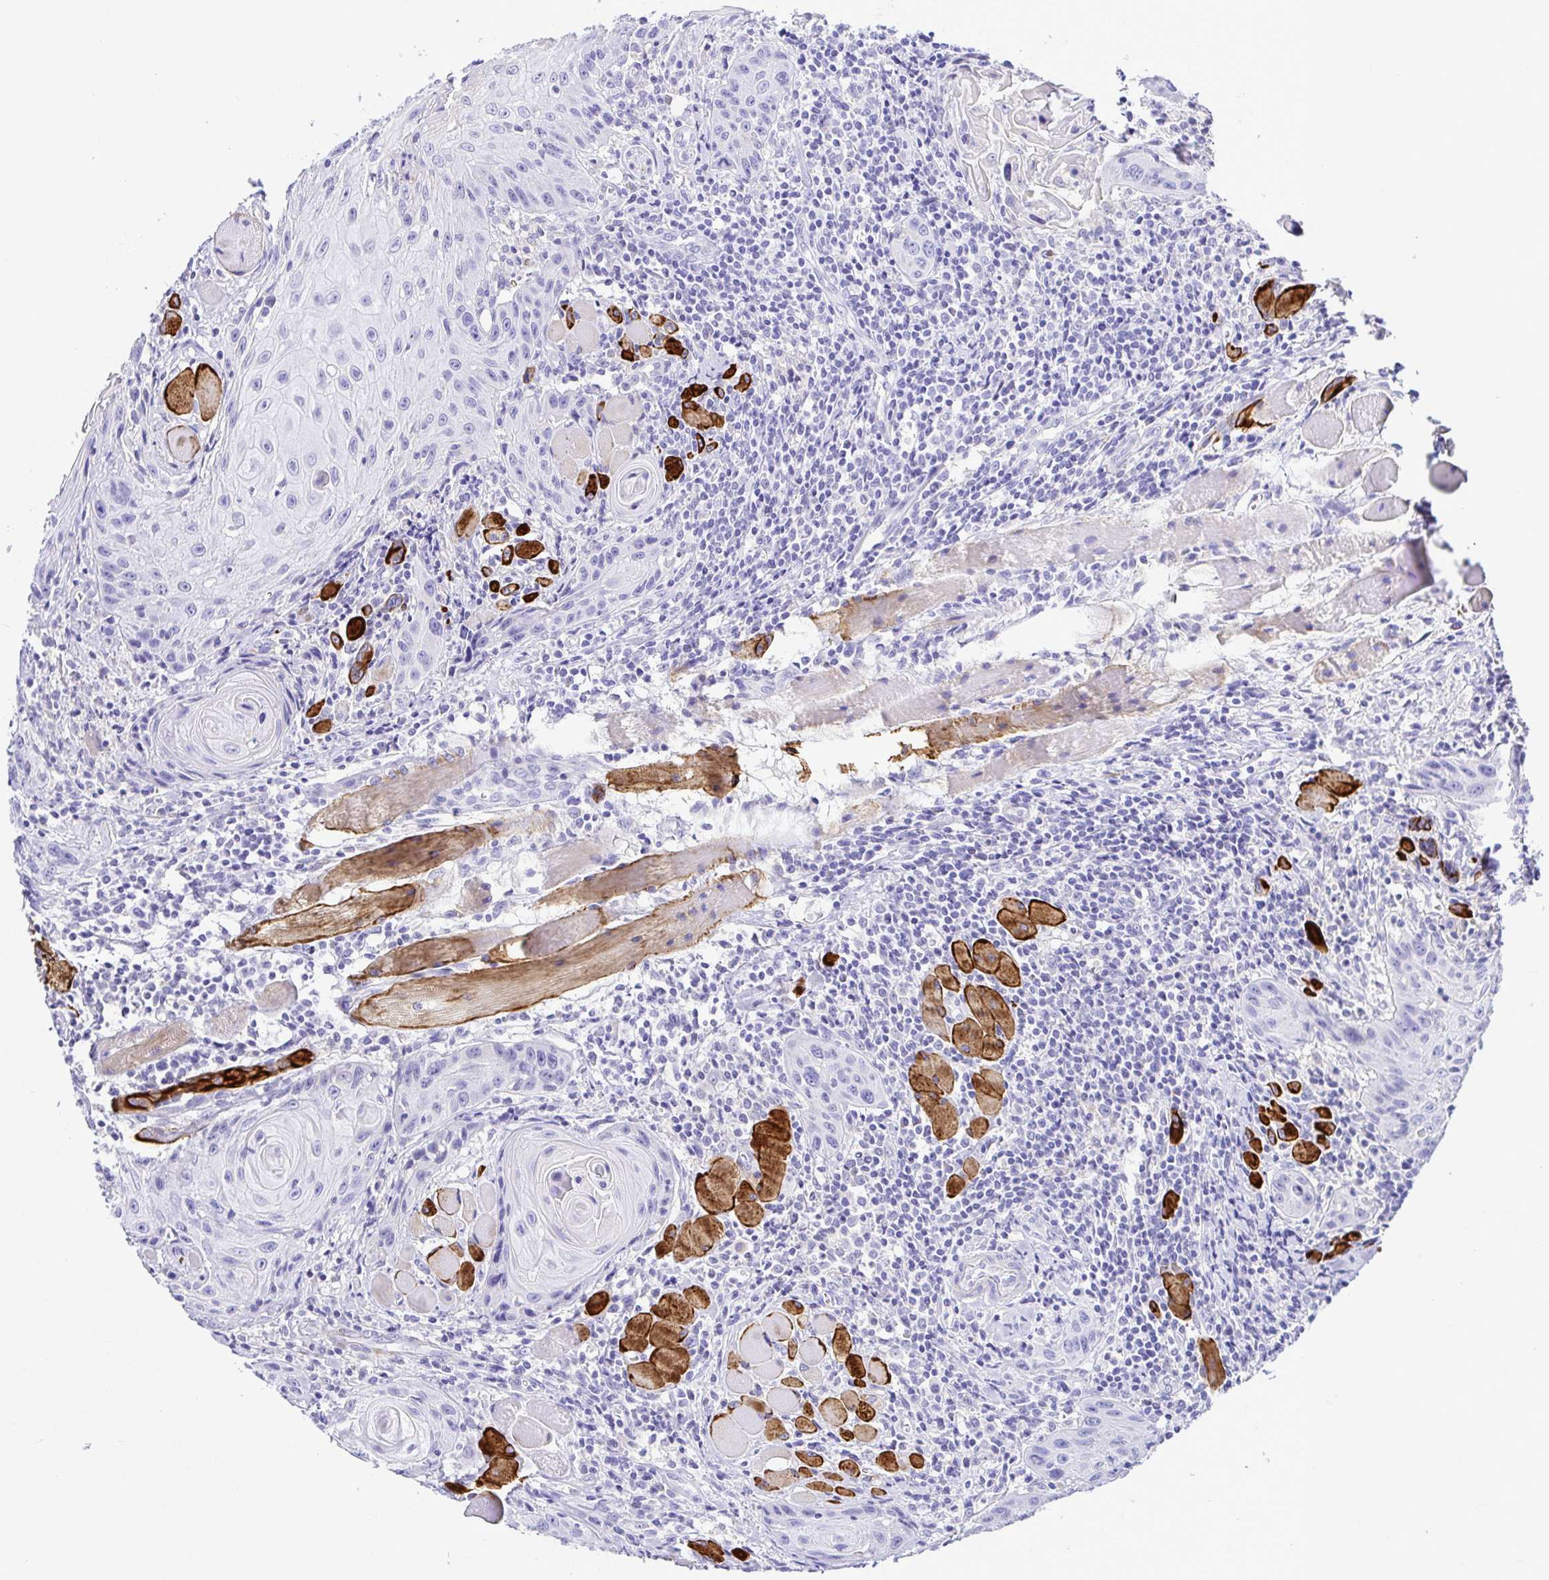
{"staining": {"intensity": "negative", "quantity": "none", "location": "none"}, "tissue": "head and neck cancer", "cell_type": "Tumor cells", "image_type": "cancer", "snomed": [{"axis": "morphology", "description": "Squamous cell carcinoma, NOS"}, {"axis": "topography", "description": "Oral tissue"}, {"axis": "topography", "description": "Head-Neck"}], "caption": "Photomicrograph shows no protein positivity in tumor cells of head and neck cancer tissue.", "gene": "BACE2", "patient": {"sex": "male", "age": 58}}